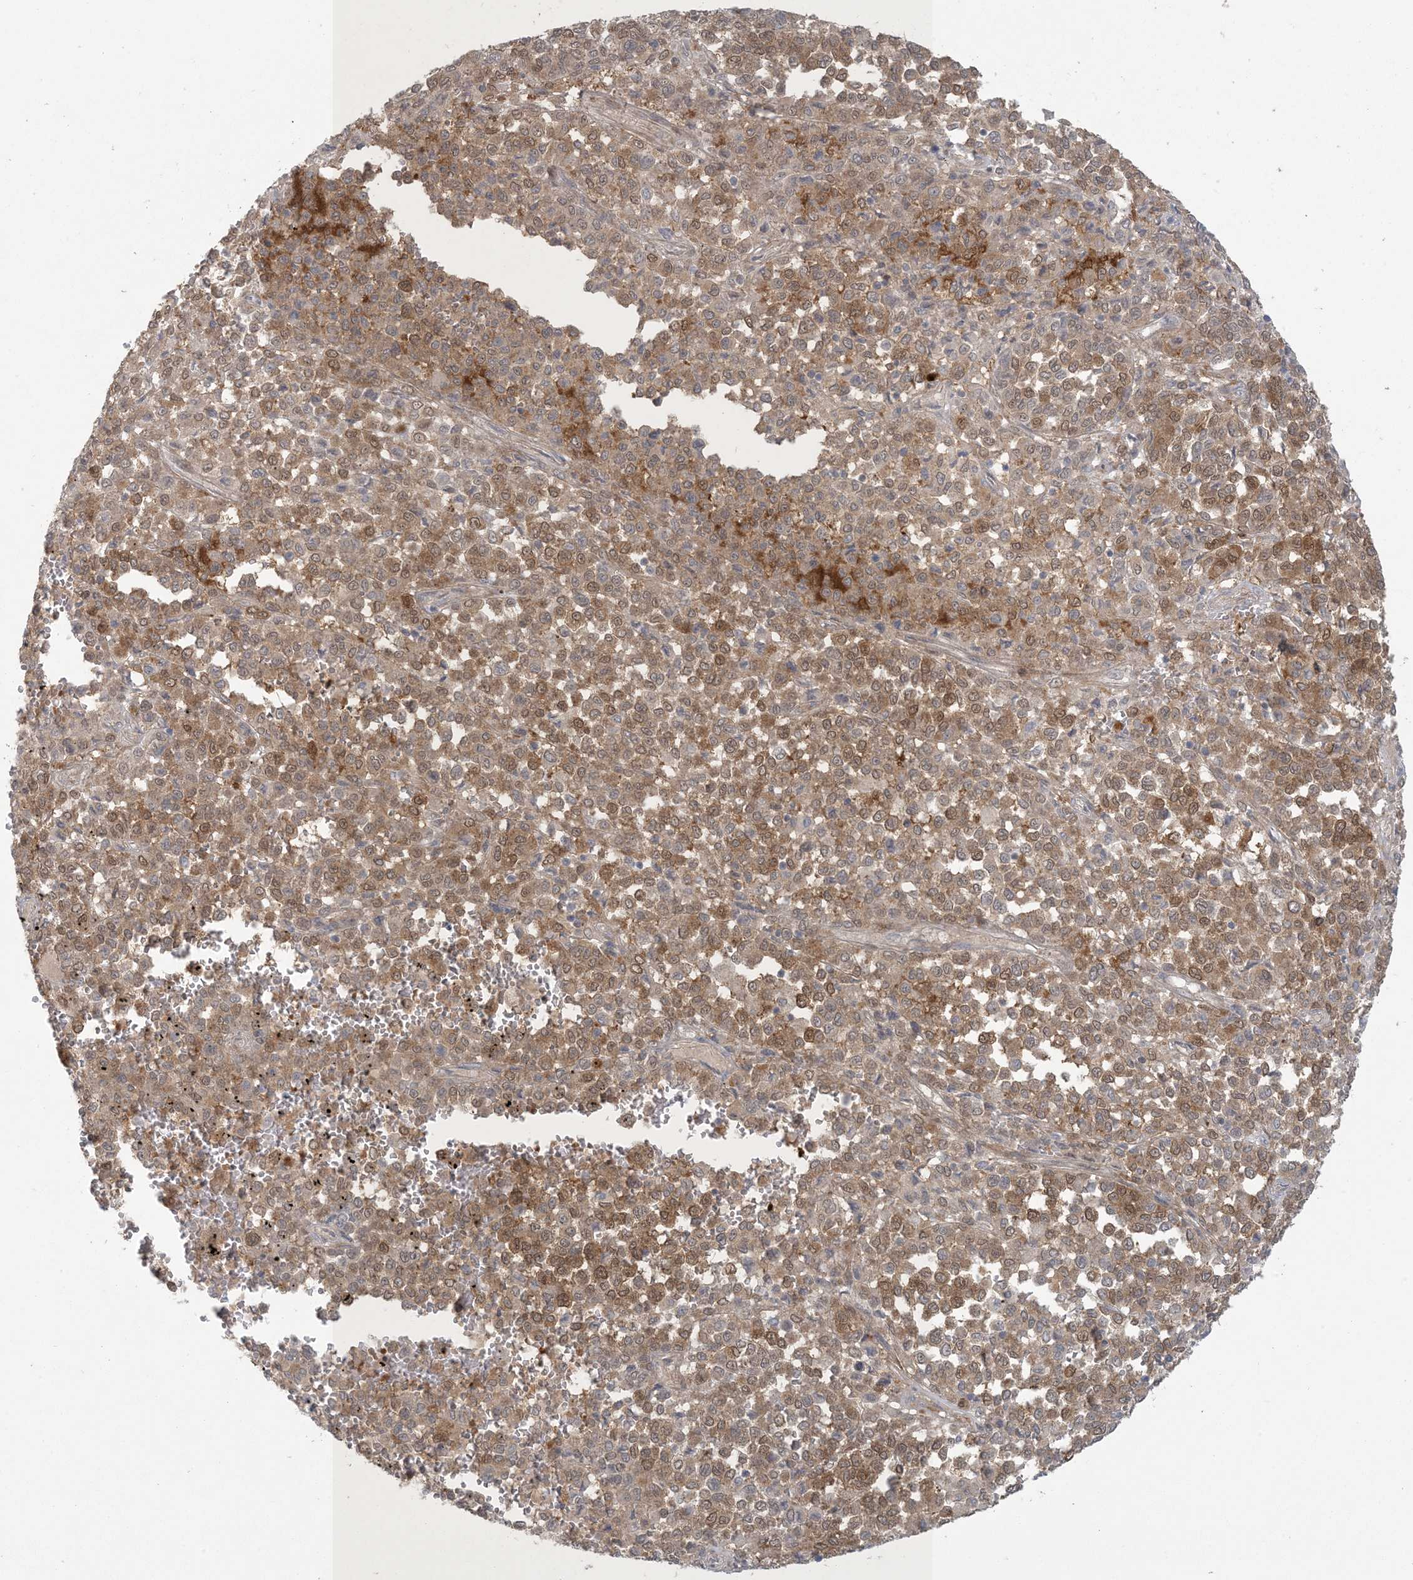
{"staining": {"intensity": "moderate", "quantity": ">75%", "location": "cytoplasmic/membranous,nuclear"}, "tissue": "melanoma", "cell_type": "Tumor cells", "image_type": "cancer", "snomed": [{"axis": "morphology", "description": "Malignant melanoma, Metastatic site"}, {"axis": "topography", "description": "Pancreas"}], "caption": "Brown immunohistochemical staining in human melanoma reveals moderate cytoplasmic/membranous and nuclear expression in about >75% of tumor cells. (Stains: DAB in brown, nuclei in blue, Microscopy: brightfield microscopy at high magnification).", "gene": "NRBP2", "patient": {"sex": "female", "age": 30}}